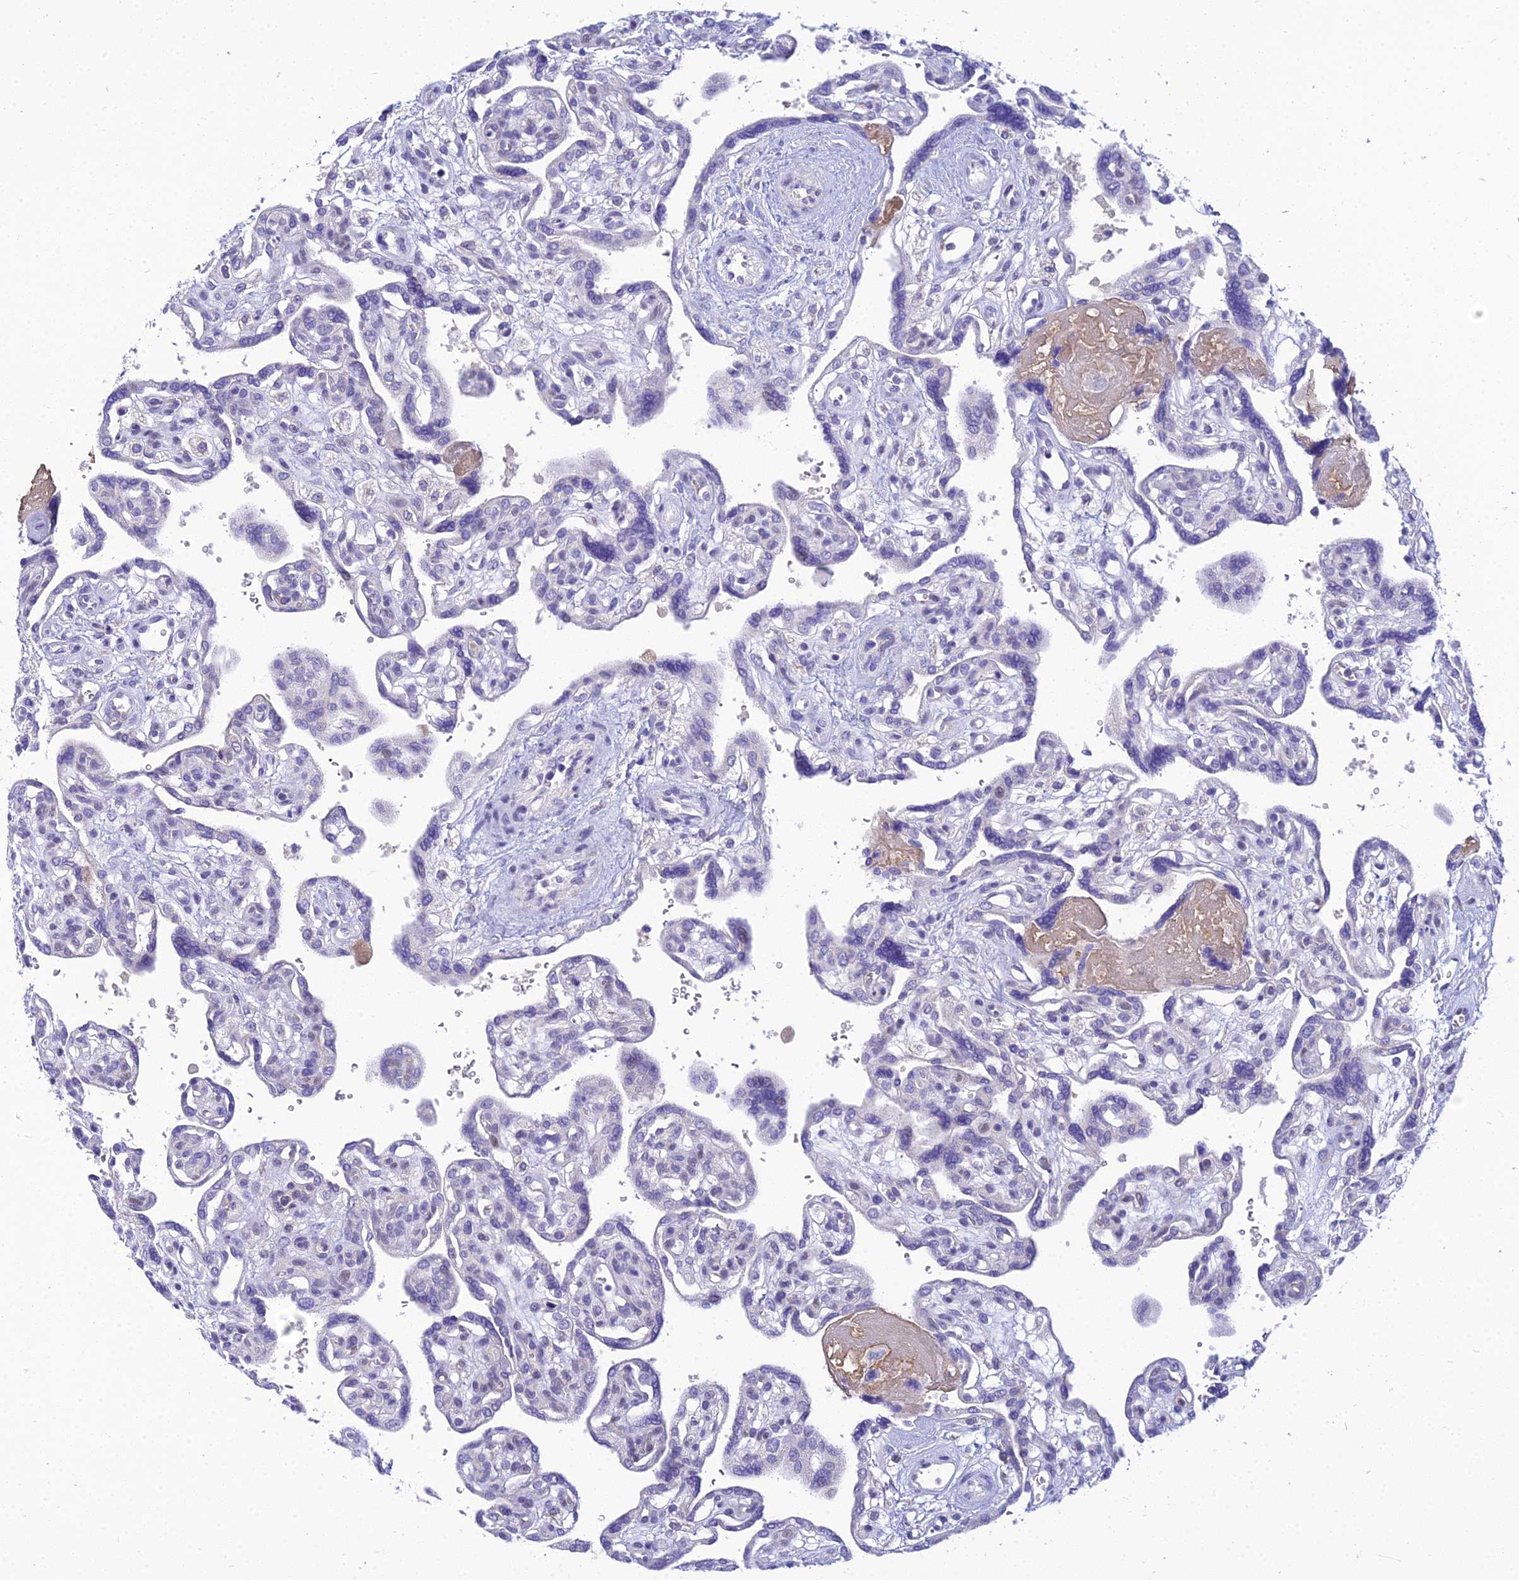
{"staining": {"intensity": "negative", "quantity": "none", "location": "none"}, "tissue": "placenta", "cell_type": "Trophoblastic cells", "image_type": "normal", "snomed": [{"axis": "morphology", "description": "Normal tissue, NOS"}, {"axis": "topography", "description": "Placenta"}], "caption": "High power microscopy micrograph of an IHC photomicrograph of normal placenta, revealing no significant expression in trophoblastic cells. (IHC, brightfield microscopy, high magnification).", "gene": "ZMIZ1", "patient": {"sex": "female", "age": 39}}